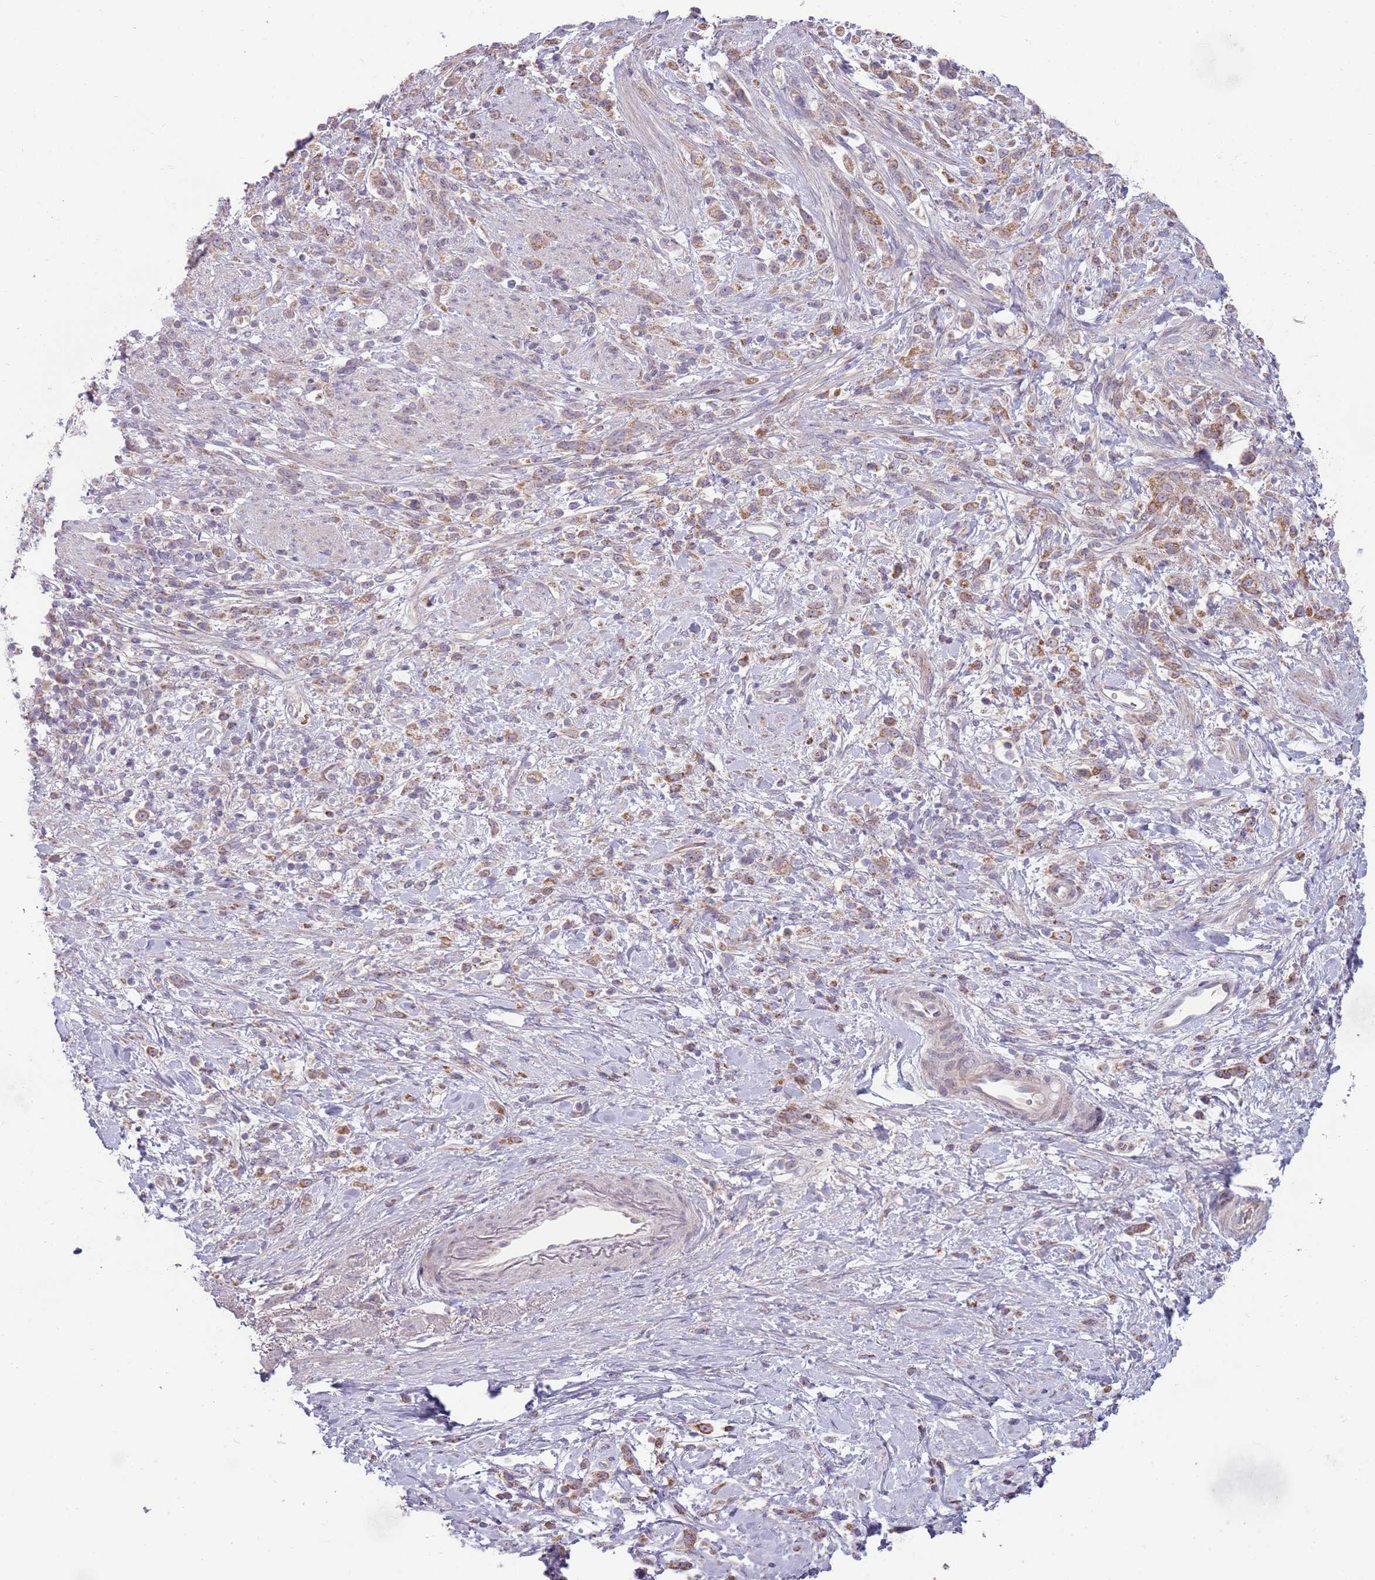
{"staining": {"intensity": "moderate", "quantity": ">75%", "location": "cytoplasmic/membranous"}, "tissue": "stomach cancer", "cell_type": "Tumor cells", "image_type": "cancer", "snomed": [{"axis": "morphology", "description": "Adenocarcinoma, NOS"}, {"axis": "topography", "description": "Stomach"}], "caption": "Approximately >75% of tumor cells in stomach adenocarcinoma demonstrate moderate cytoplasmic/membranous protein staining as visualized by brown immunohistochemical staining.", "gene": "ZNF530", "patient": {"sex": "female", "age": 60}}